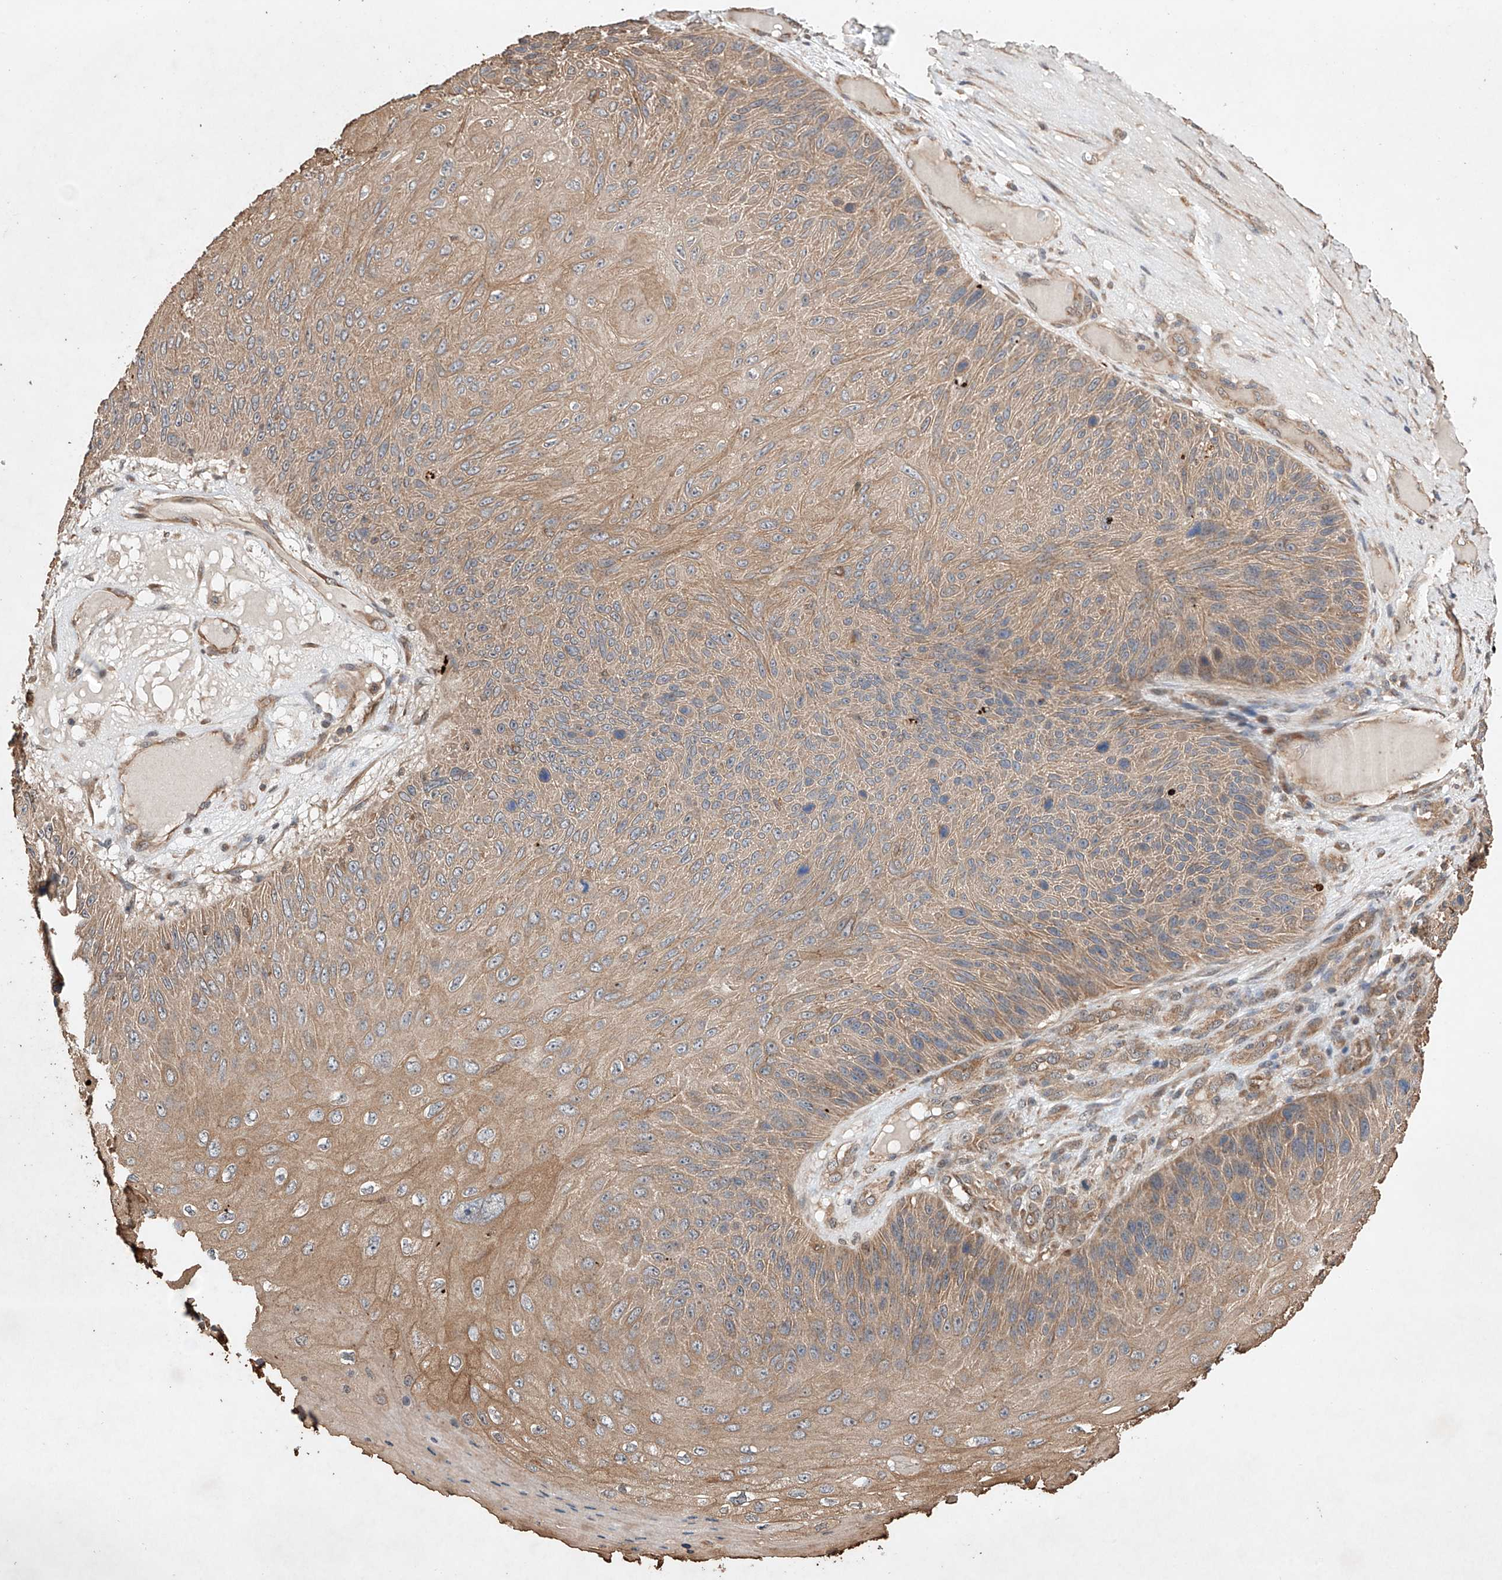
{"staining": {"intensity": "weak", "quantity": ">75%", "location": "cytoplasmic/membranous"}, "tissue": "skin cancer", "cell_type": "Tumor cells", "image_type": "cancer", "snomed": [{"axis": "morphology", "description": "Squamous cell carcinoma, NOS"}, {"axis": "topography", "description": "Skin"}], "caption": "An IHC micrograph of tumor tissue is shown. Protein staining in brown highlights weak cytoplasmic/membranous positivity in skin cancer (squamous cell carcinoma) within tumor cells. Ihc stains the protein of interest in brown and the nuclei are stained blue.", "gene": "LURAP1", "patient": {"sex": "female", "age": 88}}